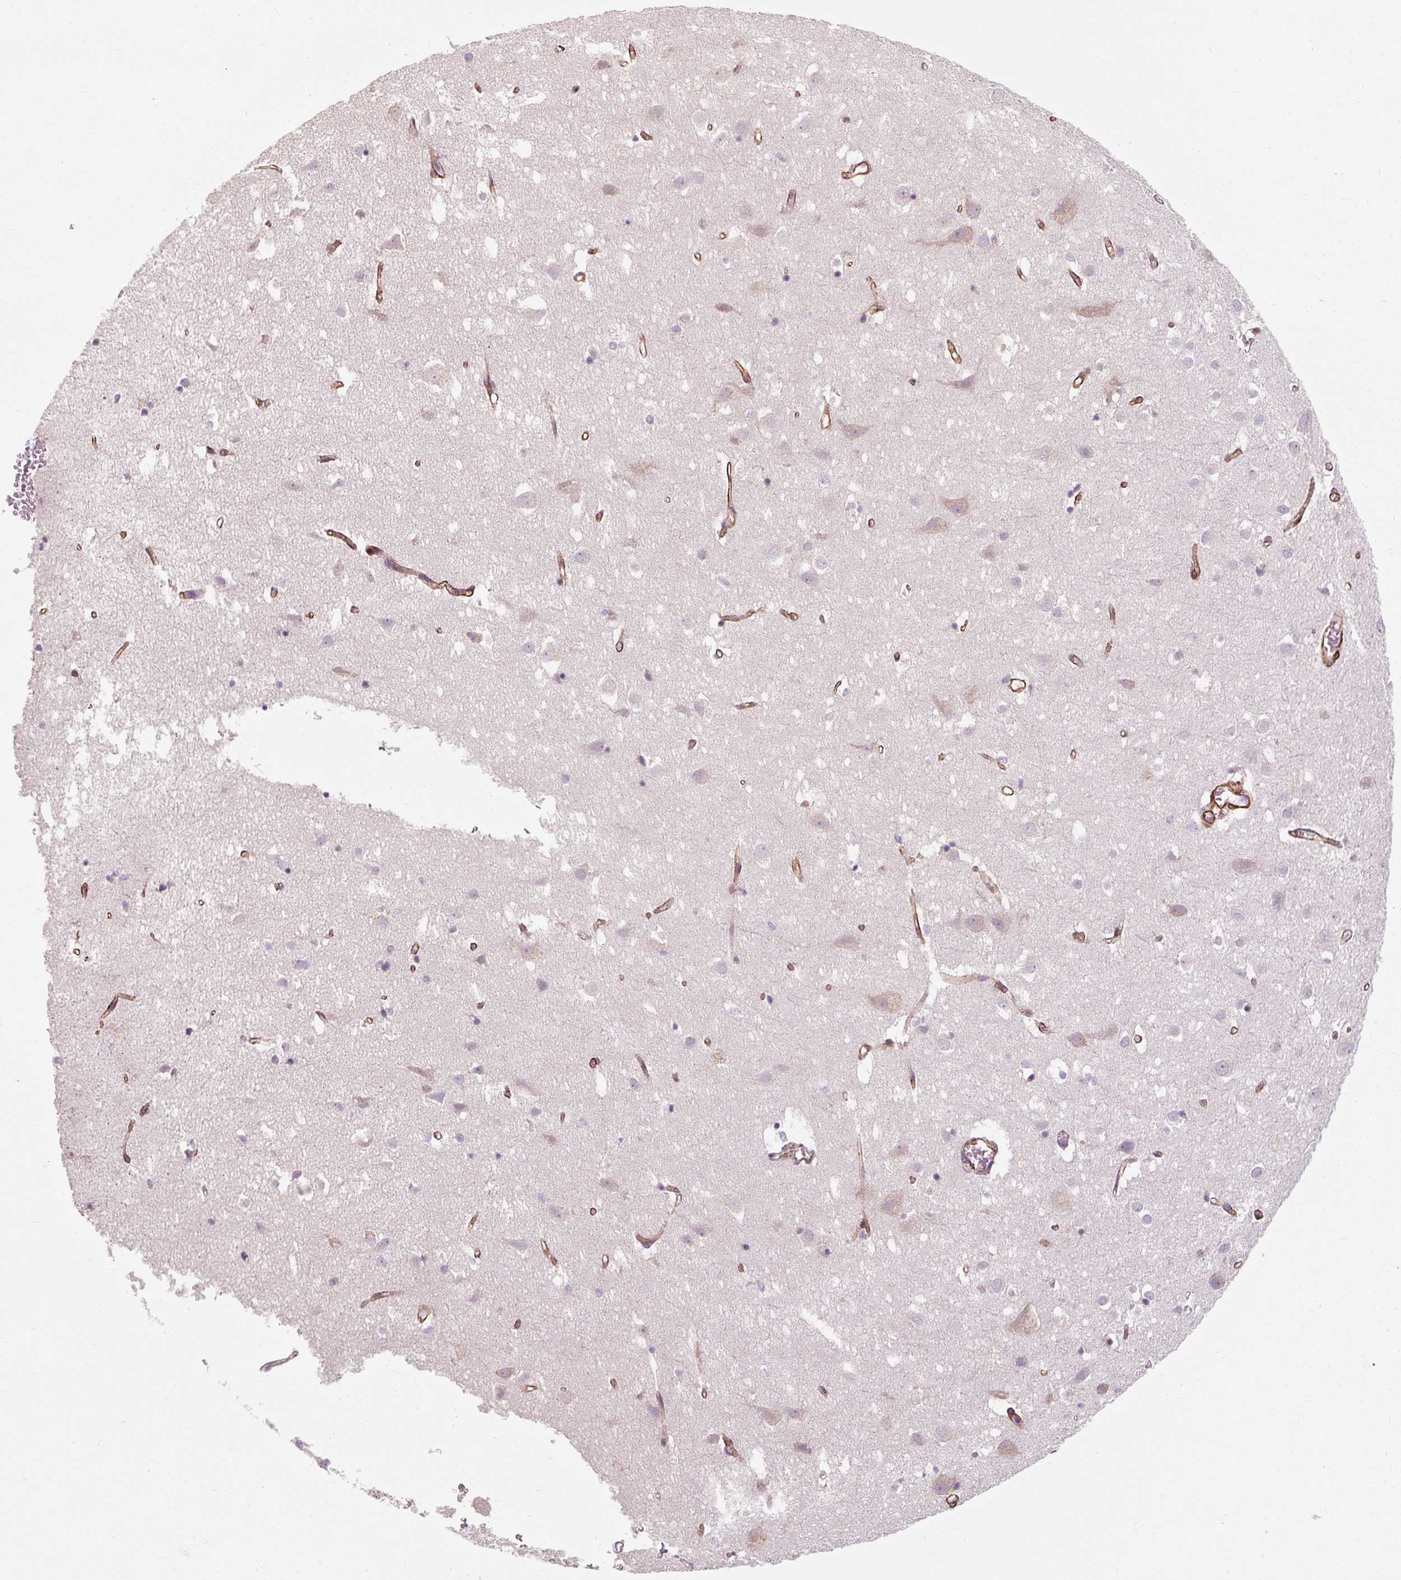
{"staining": {"intensity": "moderate", "quantity": ">75%", "location": "cytoplasmic/membranous"}, "tissue": "cerebral cortex", "cell_type": "Endothelial cells", "image_type": "normal", "snomed": [{"axis": "morphology", "description": "Normal tissue, NOS"}, {"axis": "topography", "description": "Cerebral cortex"}], "caption": "IHC staining of benign cerebral cortex, which demonstrates medium levels of moderate cytoplasmic/membranous positivity in about >75% of endothelial cells indicating moderate cytoplasmic/membranous protein staining. The staining was performed using DAB (brown) for protein detection and nuclei were counterstained in hematoxylin (blue).", "gene": "MRPS5", "patient": {"sex": "male", "age": 70}}